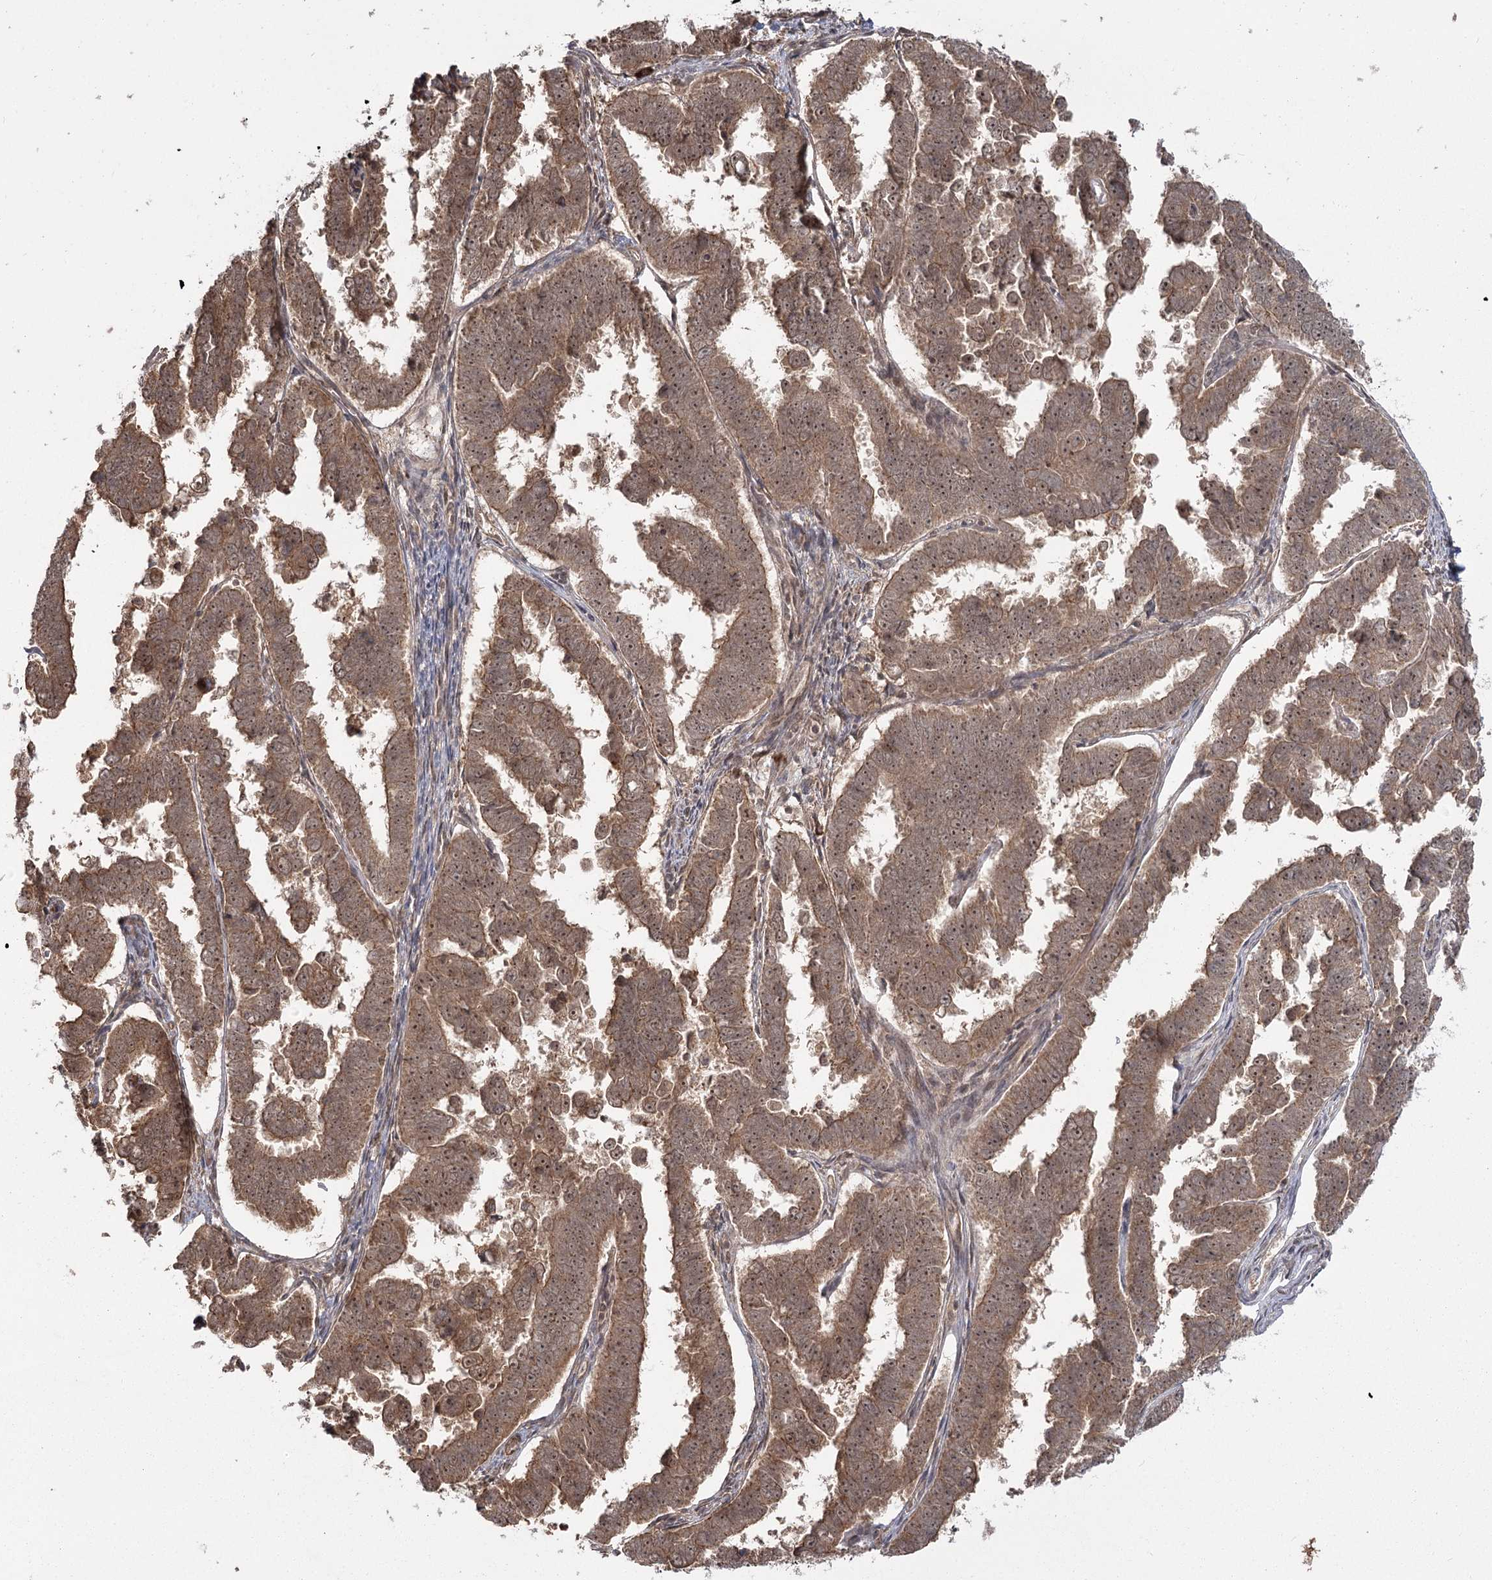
{"staining": {"intensity": "moderate", "quantity": ">75%", "location": "cytoplasmic/membranous,nuclear"}, "tissue": "endometrial cancer", "cell_type": "Tumor cells", "image_type": "cancer", "snomed": [{"axis": "morphology", "description": "Adenocarcinoma, NOS"}, {"axis": "topography", "description": "Endometrium"}], "caption": "Immunohistochemistry (IHC) (DAB) staining of human endometrial adenocarcinoma displays moderate cytoplasmic/membranous and nuclear protein expression in about >75% of tumor cells. Ihc stains the protein in brown and the nuclei are stained blue.", "gene": "R3HDM2", "patient": {"sex": "female", "age": 75}}